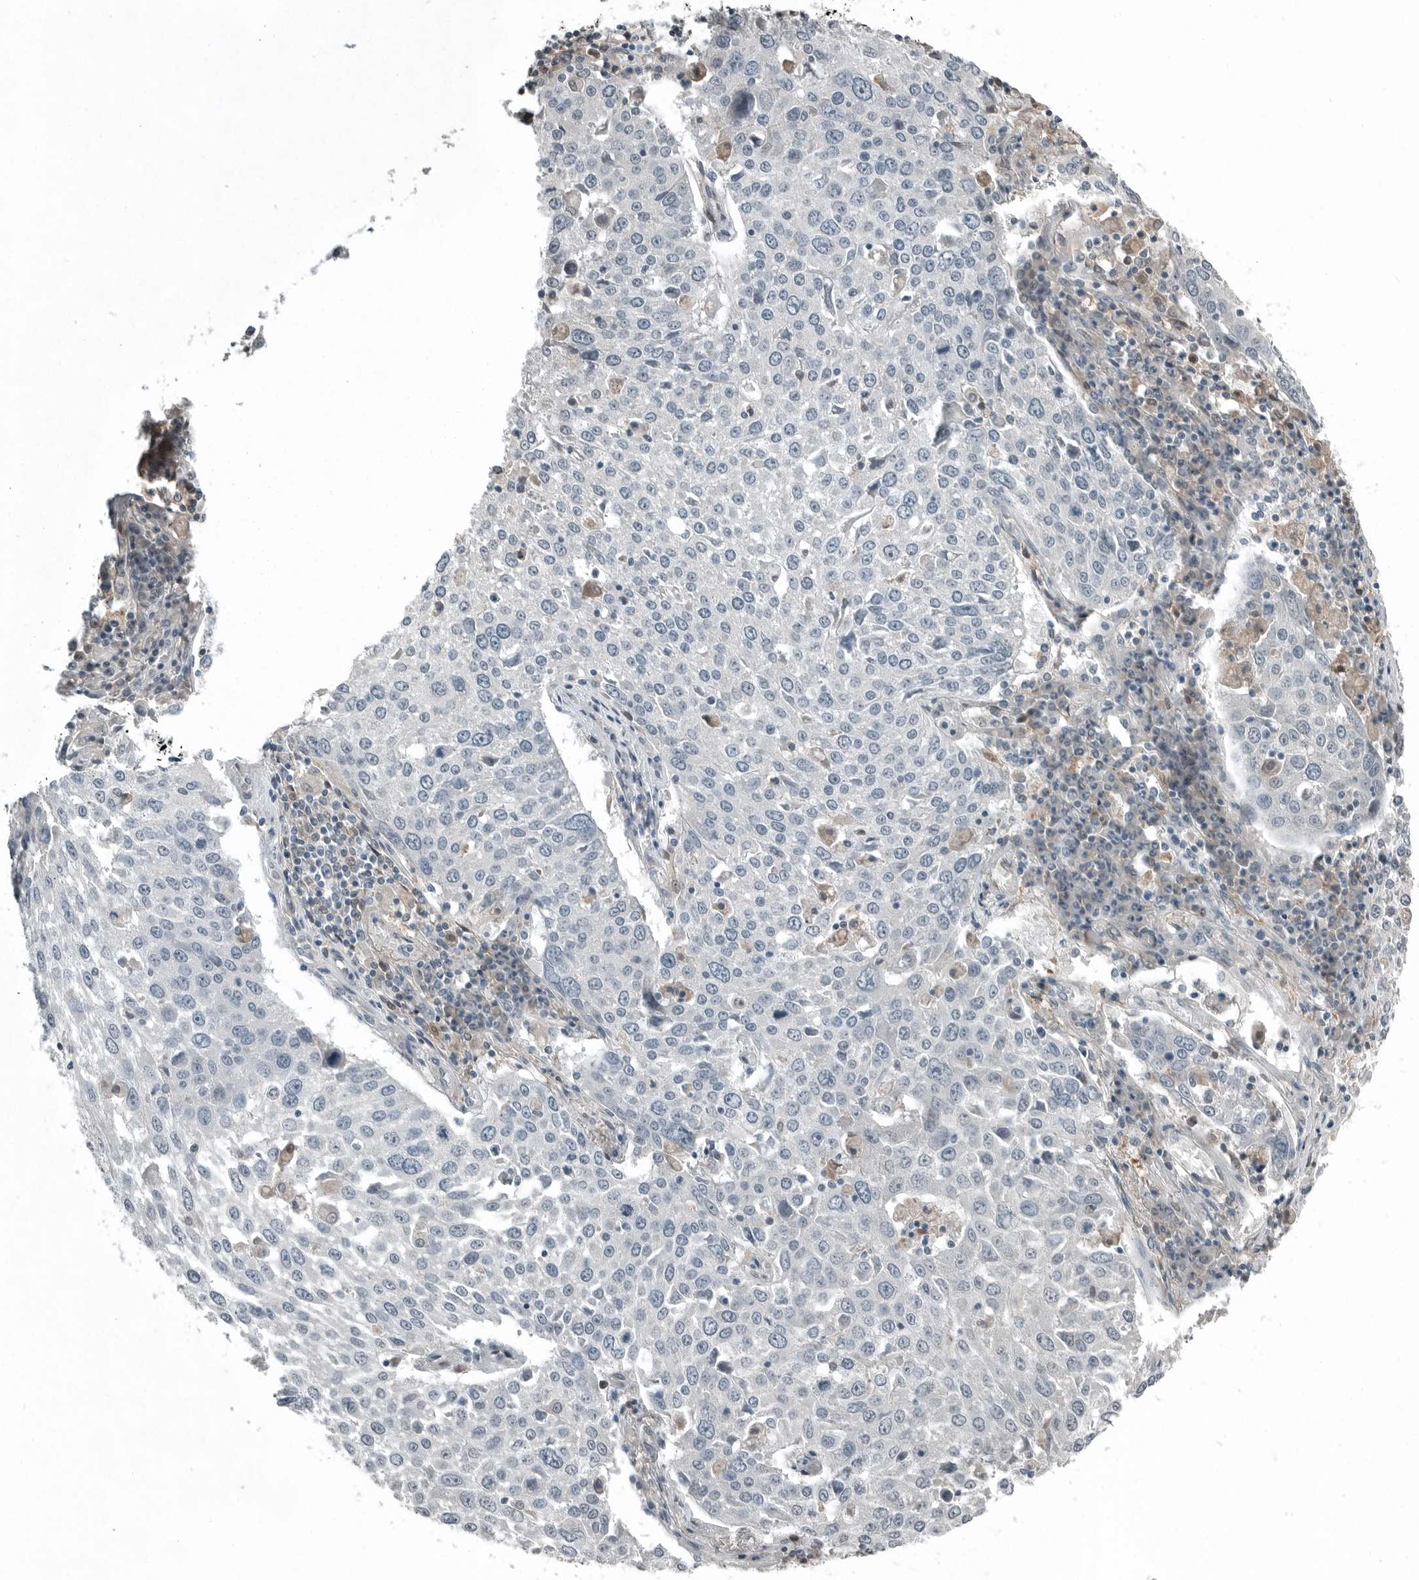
{"staining": {"intensity": "negative", "quantity": "none", "location": "none"}, "tissue": "lung cancer", "cell_type": "Tumor cells", "image_type": "cancer", "snomed": [{"axis": "morphology", "description": "Squamous cell carcinoma, NOS"}, {"axis": "topography", "description": "Lung"}], "caption": "High magnification brightfield microscopy of lung cancer stained with DAB (3,3'-diaminobenzidine) (brown) and counterstained with hematoxylin (blue): tumor cells show no significant expression.", "gene": "KYAT1", "patient": {"sex": "male", "age": 65}}